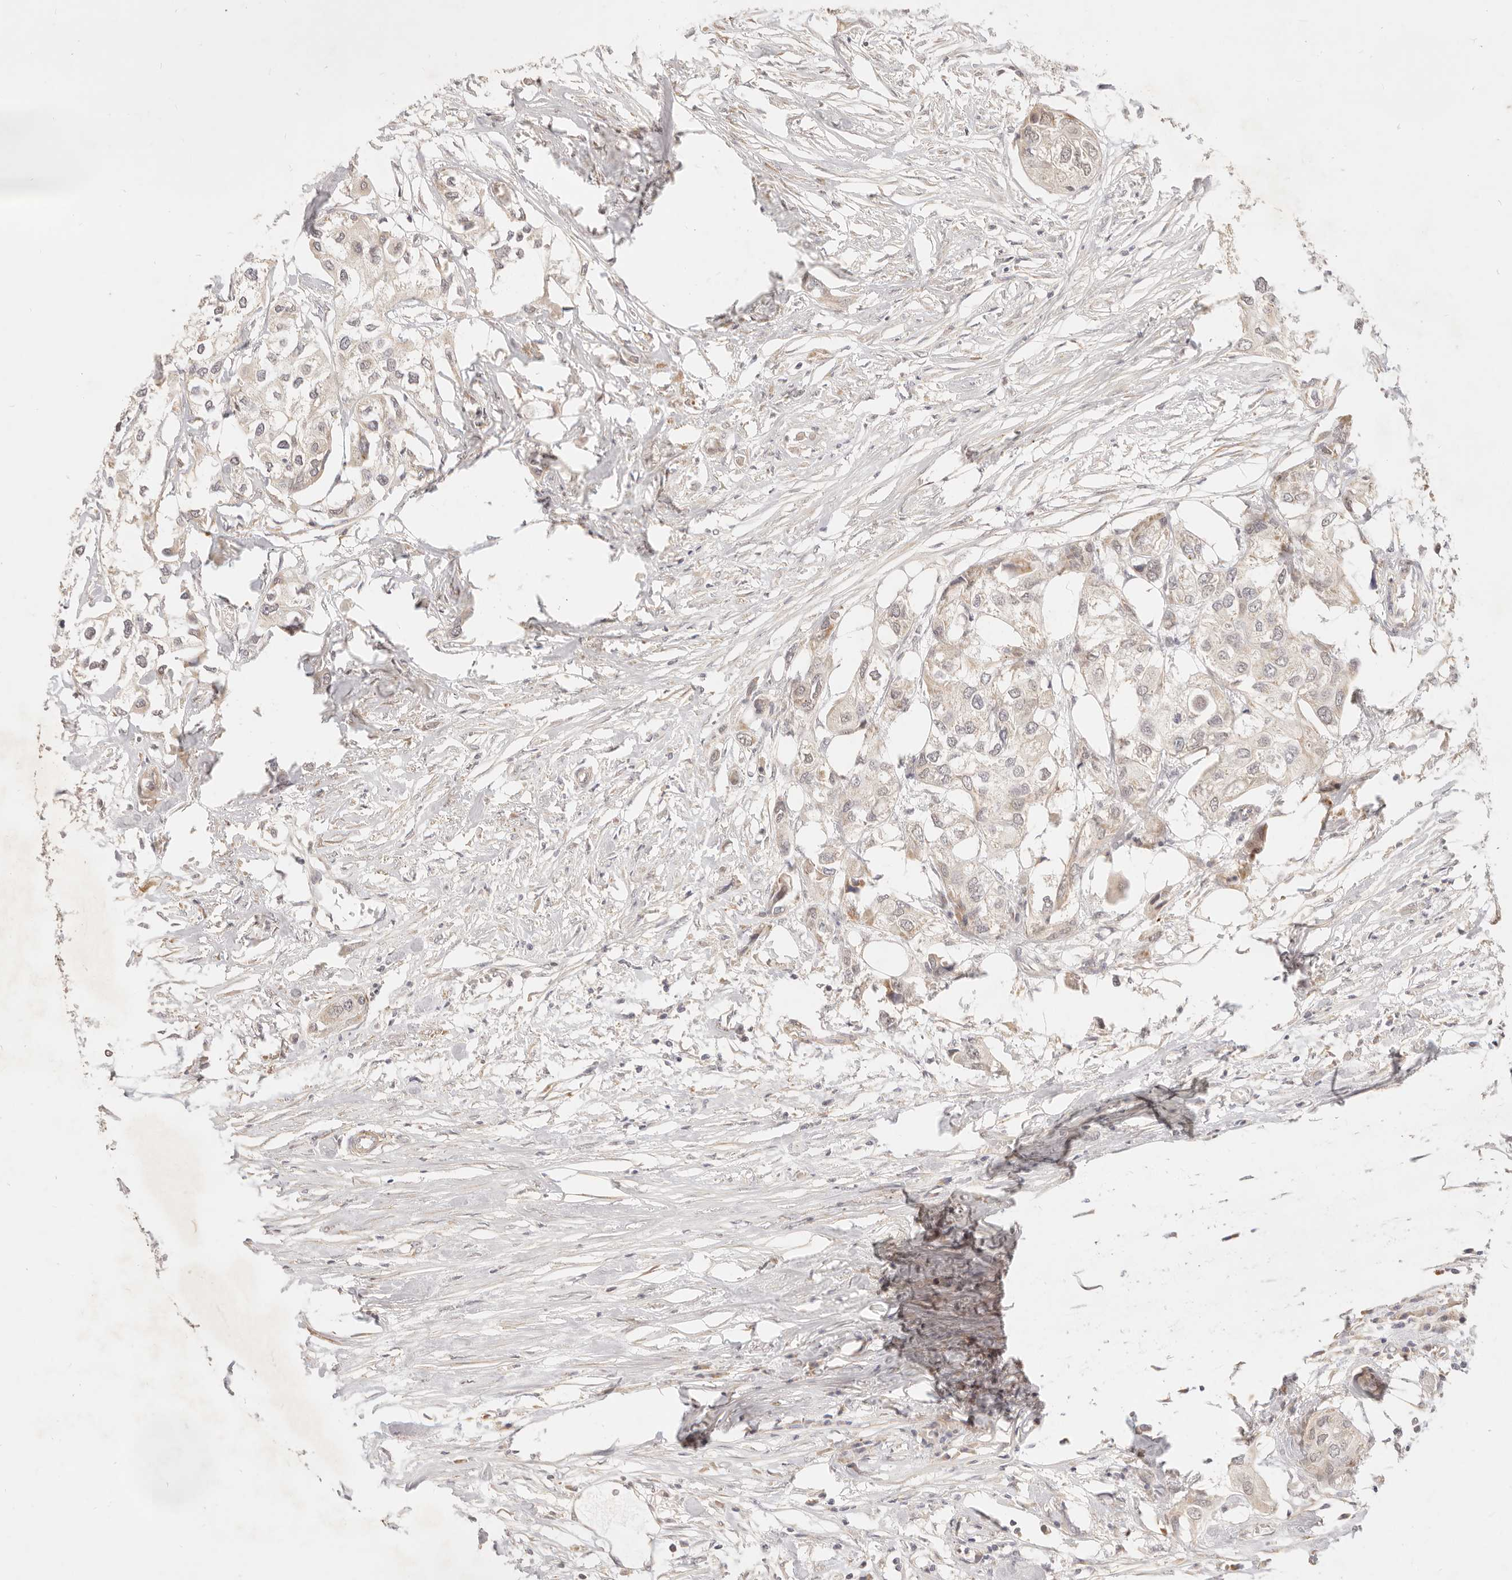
{"staining": {"intensity": "weak", "quantity": "<25%", "location": "cytoplasmic/membranous"}, "tissue": "urothelial cancer", "cell_type": "Tumor cells", "image_type": "cancer", "snomed": [{"axis": "morphology", "description": "Urothelial carcinoma, High grade"}, {"axis": "topography", "description": "Urinary bladder"}], "caption": "Tumor cells show no significant staining in high-grade urothelial carcinoma.", "gene": "RUBCNL", "patient": {"sex": "male", "age": 64}}